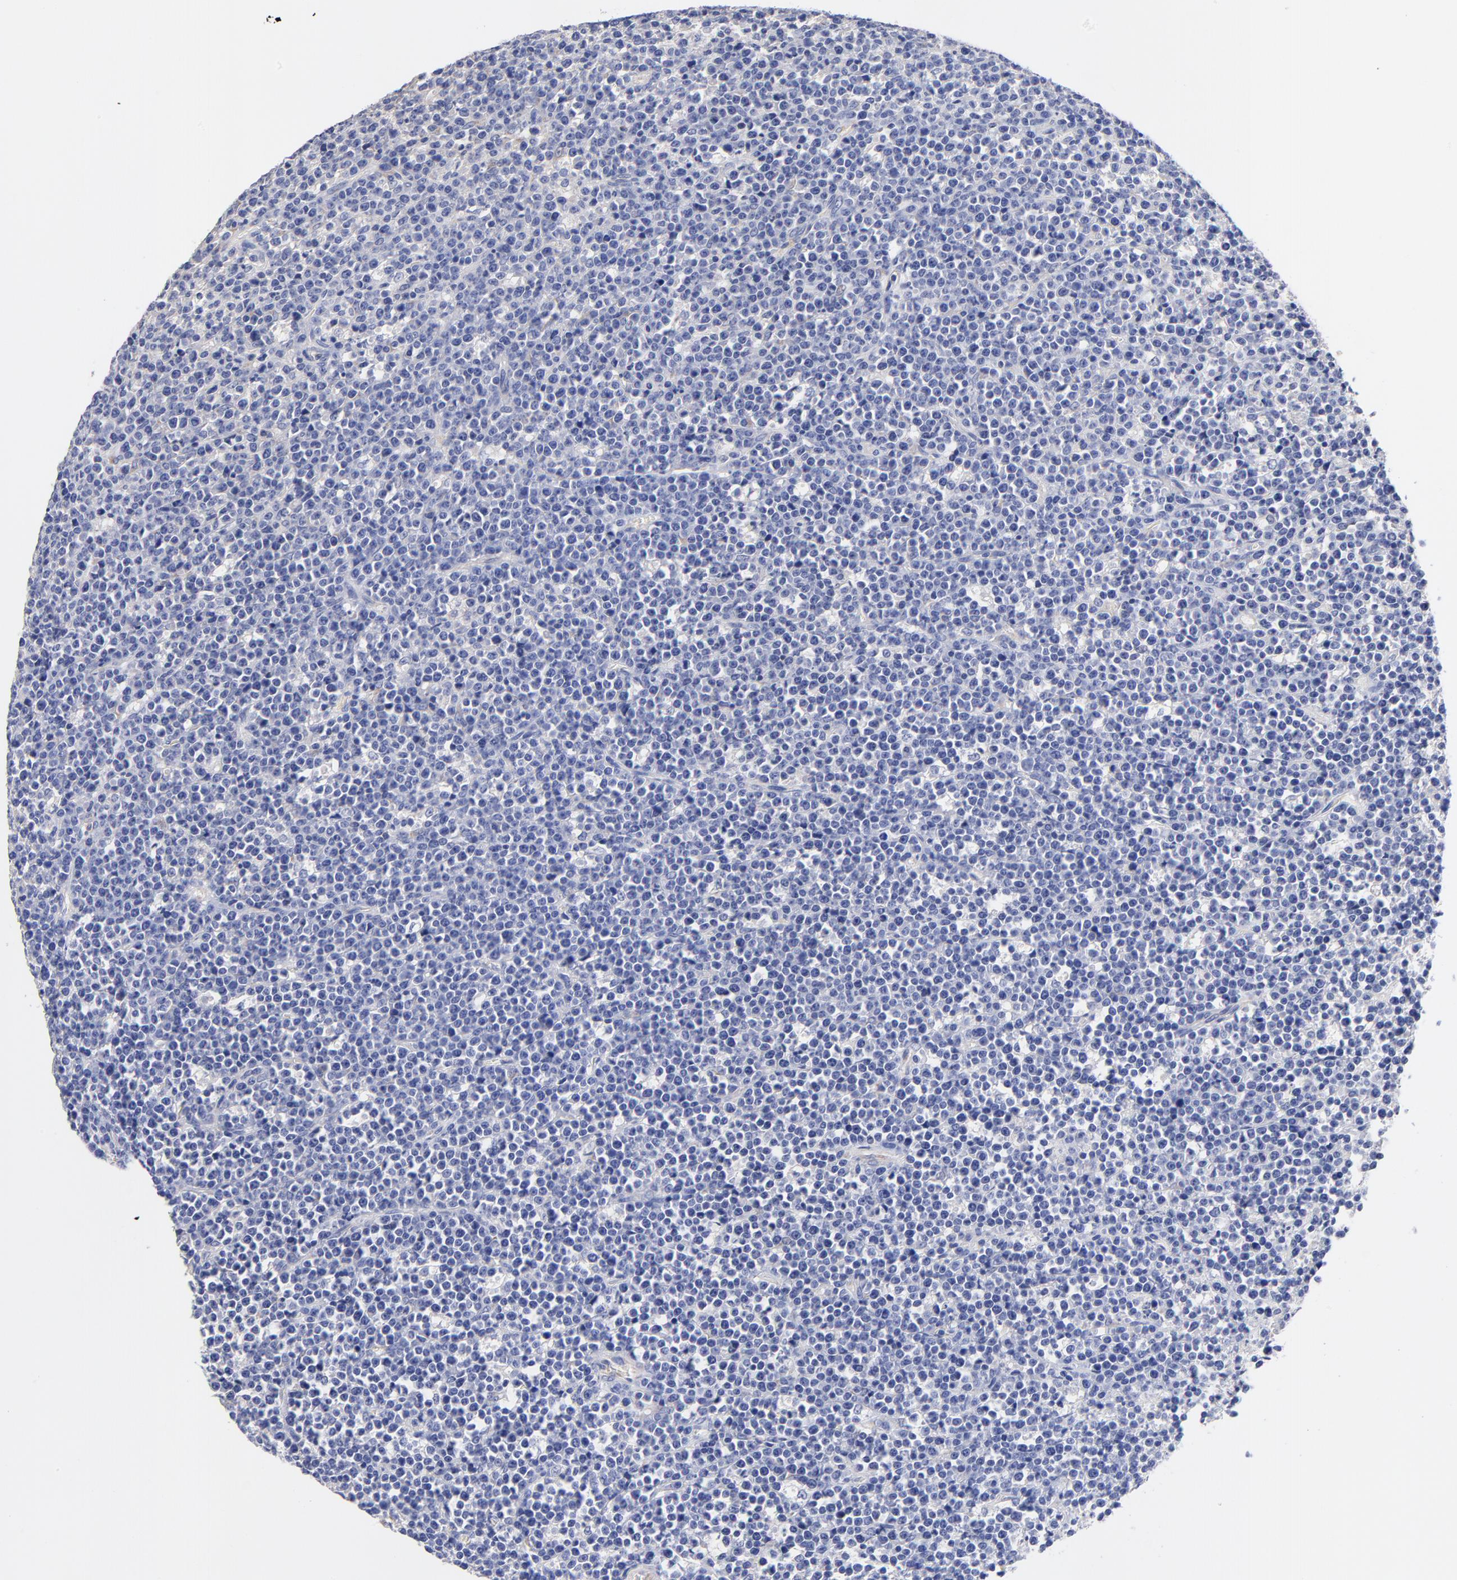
{"staining": {"intensity": "negative", "quantity": "none", "location": "none"}, "tissue": "lymphoma", "cell_type": "Tumor cells", "image_type": "cancer", "snomed": [{"axis": "morphology", "description": "Malignant lymphoma, non-Hodgkin's type, High grade"}, {"axis": "topography", "description": "Ovary"}], "caption": "This photomicrograph is of high-grade malignant lymphoma, non-Hodgkin's type stained with immunohistochemistry (IHC) to label a protein in brown with the nuclei are counter-stained blue. There is no expression in tumor cells.", "gene": "HS3ST1", "patient": {"sex": "female", "age": 56}}